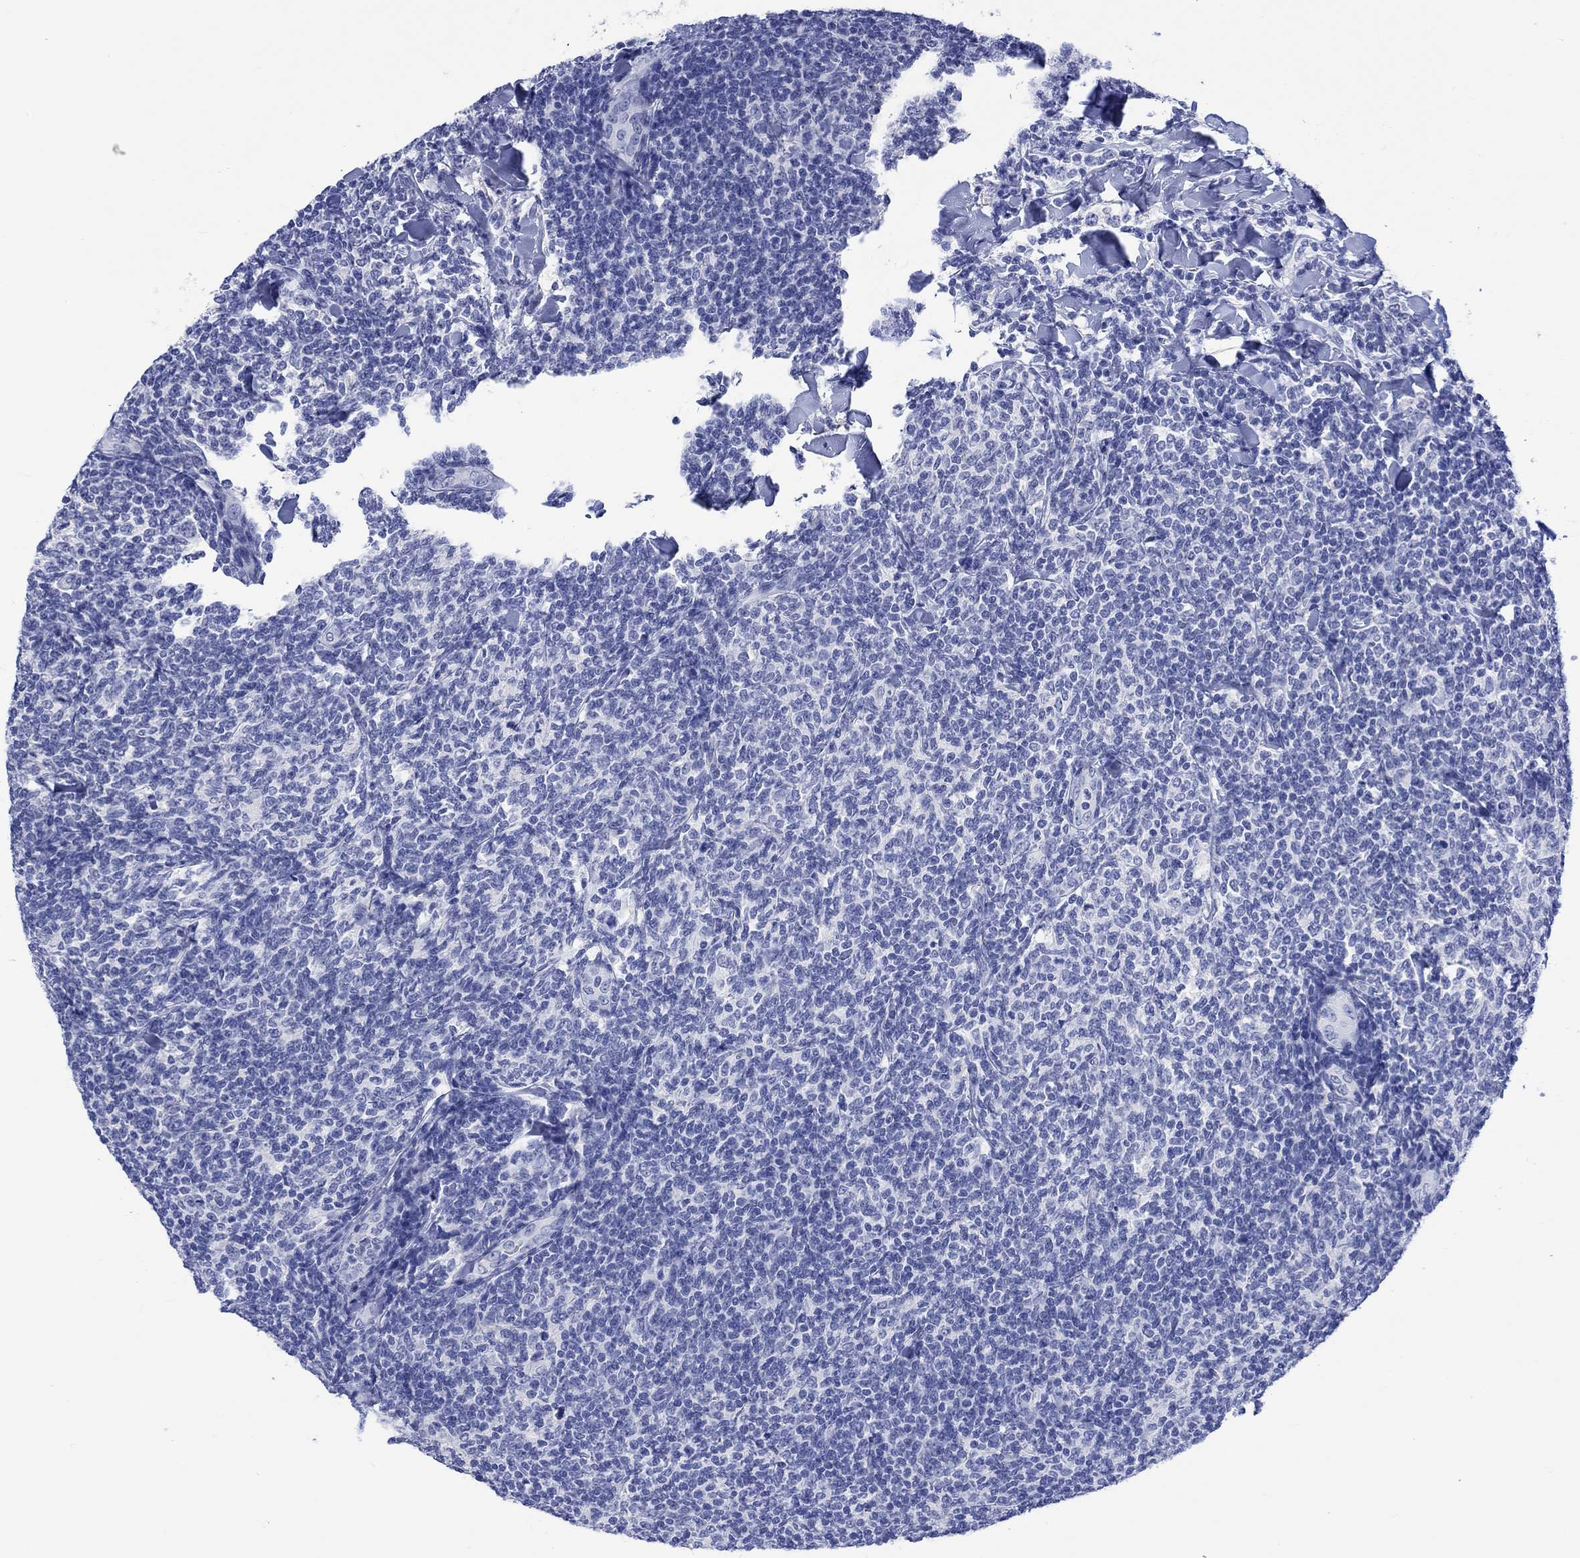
{"staining": {"intensity": "negative", "quantity": "none", "location": "none"}, "tissue": "lymphoma", "cell_type": "Tumor cells", "image_type": "cancer", "snomed": [{"axis": "morphology", "description": "Malignant lymphoma, non-Hodgkin's type, Low grade"}, {"axis": "topography", "description": "Lymph node"}], "caption": "The micrograph displays no staining of tumor cells in lymphoma.", "gene": "MSI1", "patient": {"sex": "female", "age": 56}}